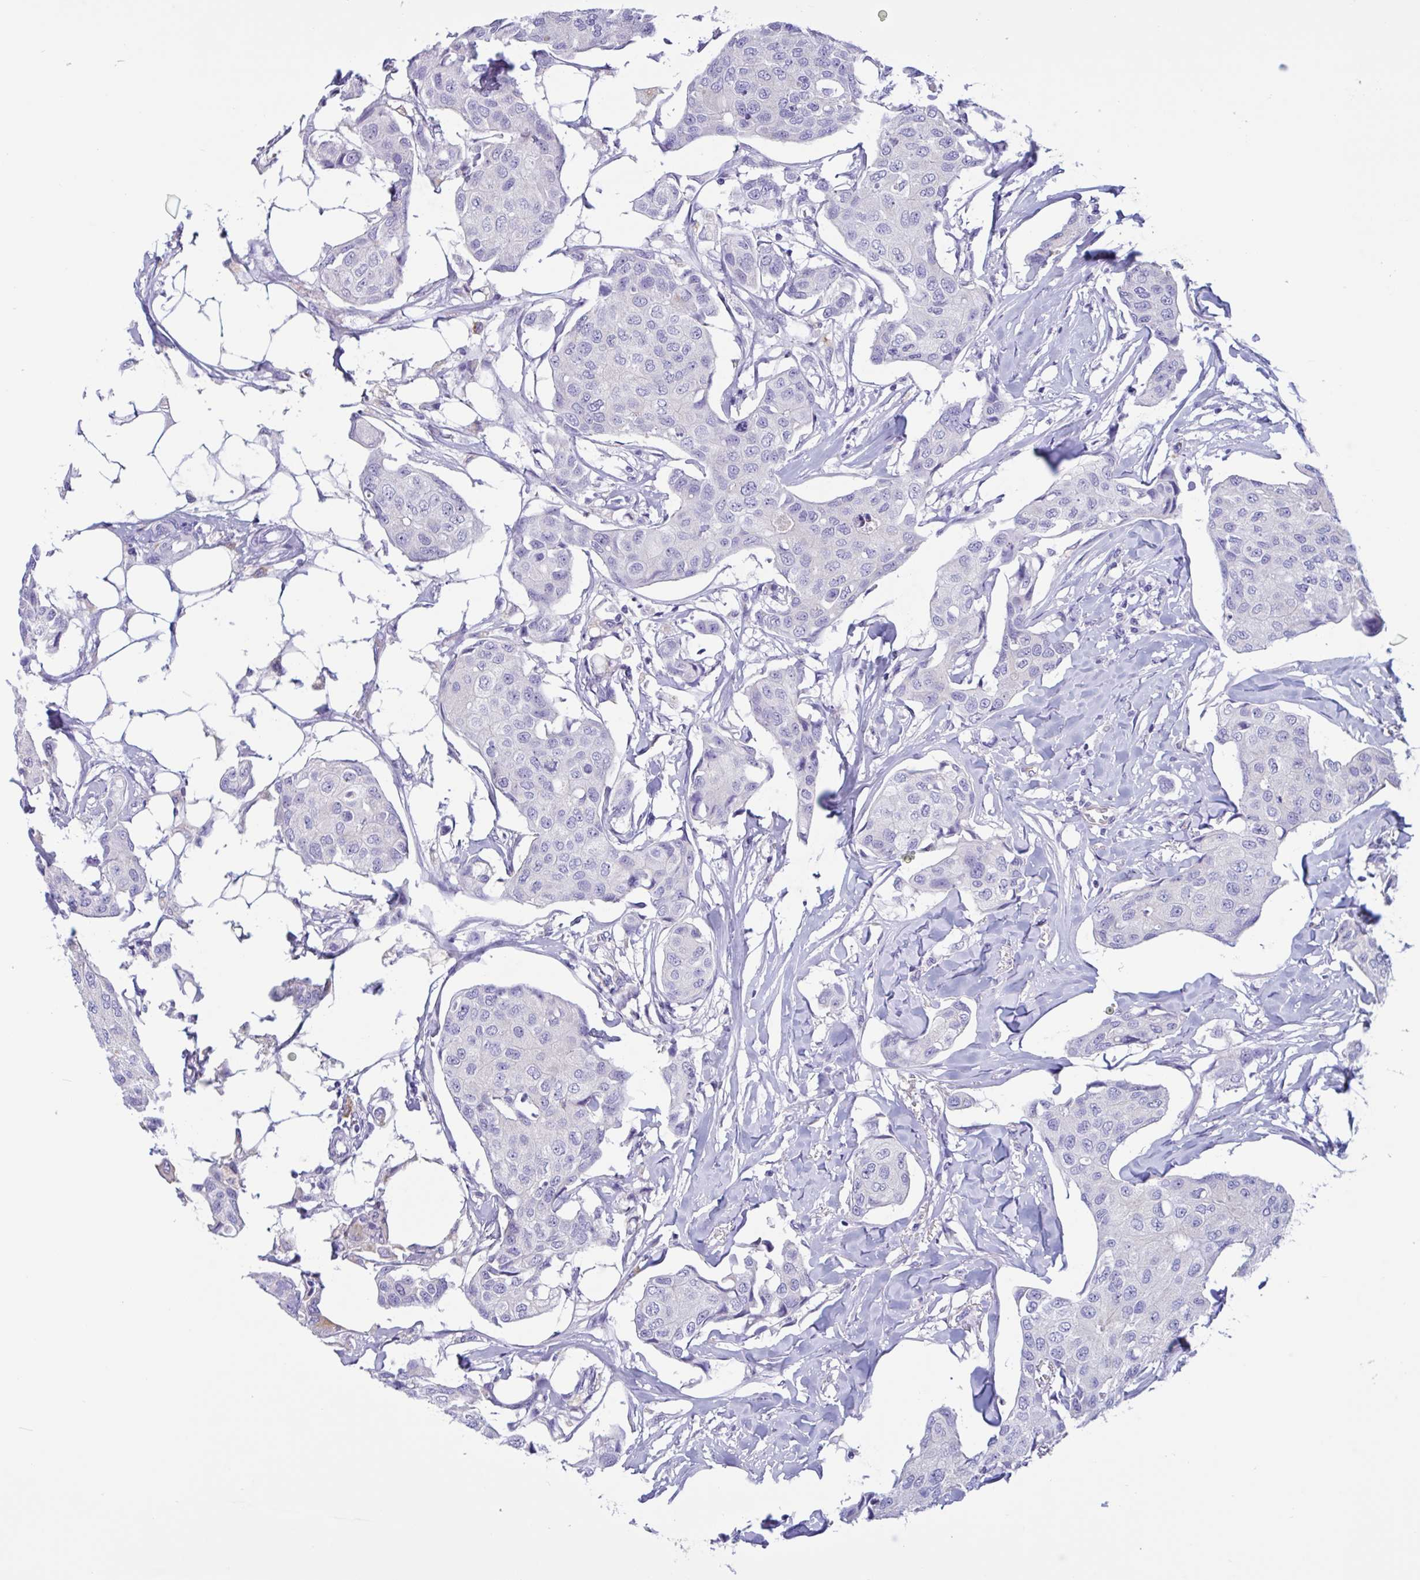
{"staining": {"intensity": "negative", "quantity": "none", "location": "none"}, "tissue": "breast cancer", "cell_type": "Tumor cells", "image_type": "cancer", "snomed": [{"axis": "morphology", "description": "Duct carcinoma"}, {"axis": "topography", "description": "Breast"}, {"axis": "topography", "description": "Lymph node"}], "caption": "Tumor cells show no significant protein positivity in breast cancer (intraductal carcinoma). Nuclei are stained in blue.", "gene": "RPL22L1", "patient": {"sex": "female", "age": 80}}